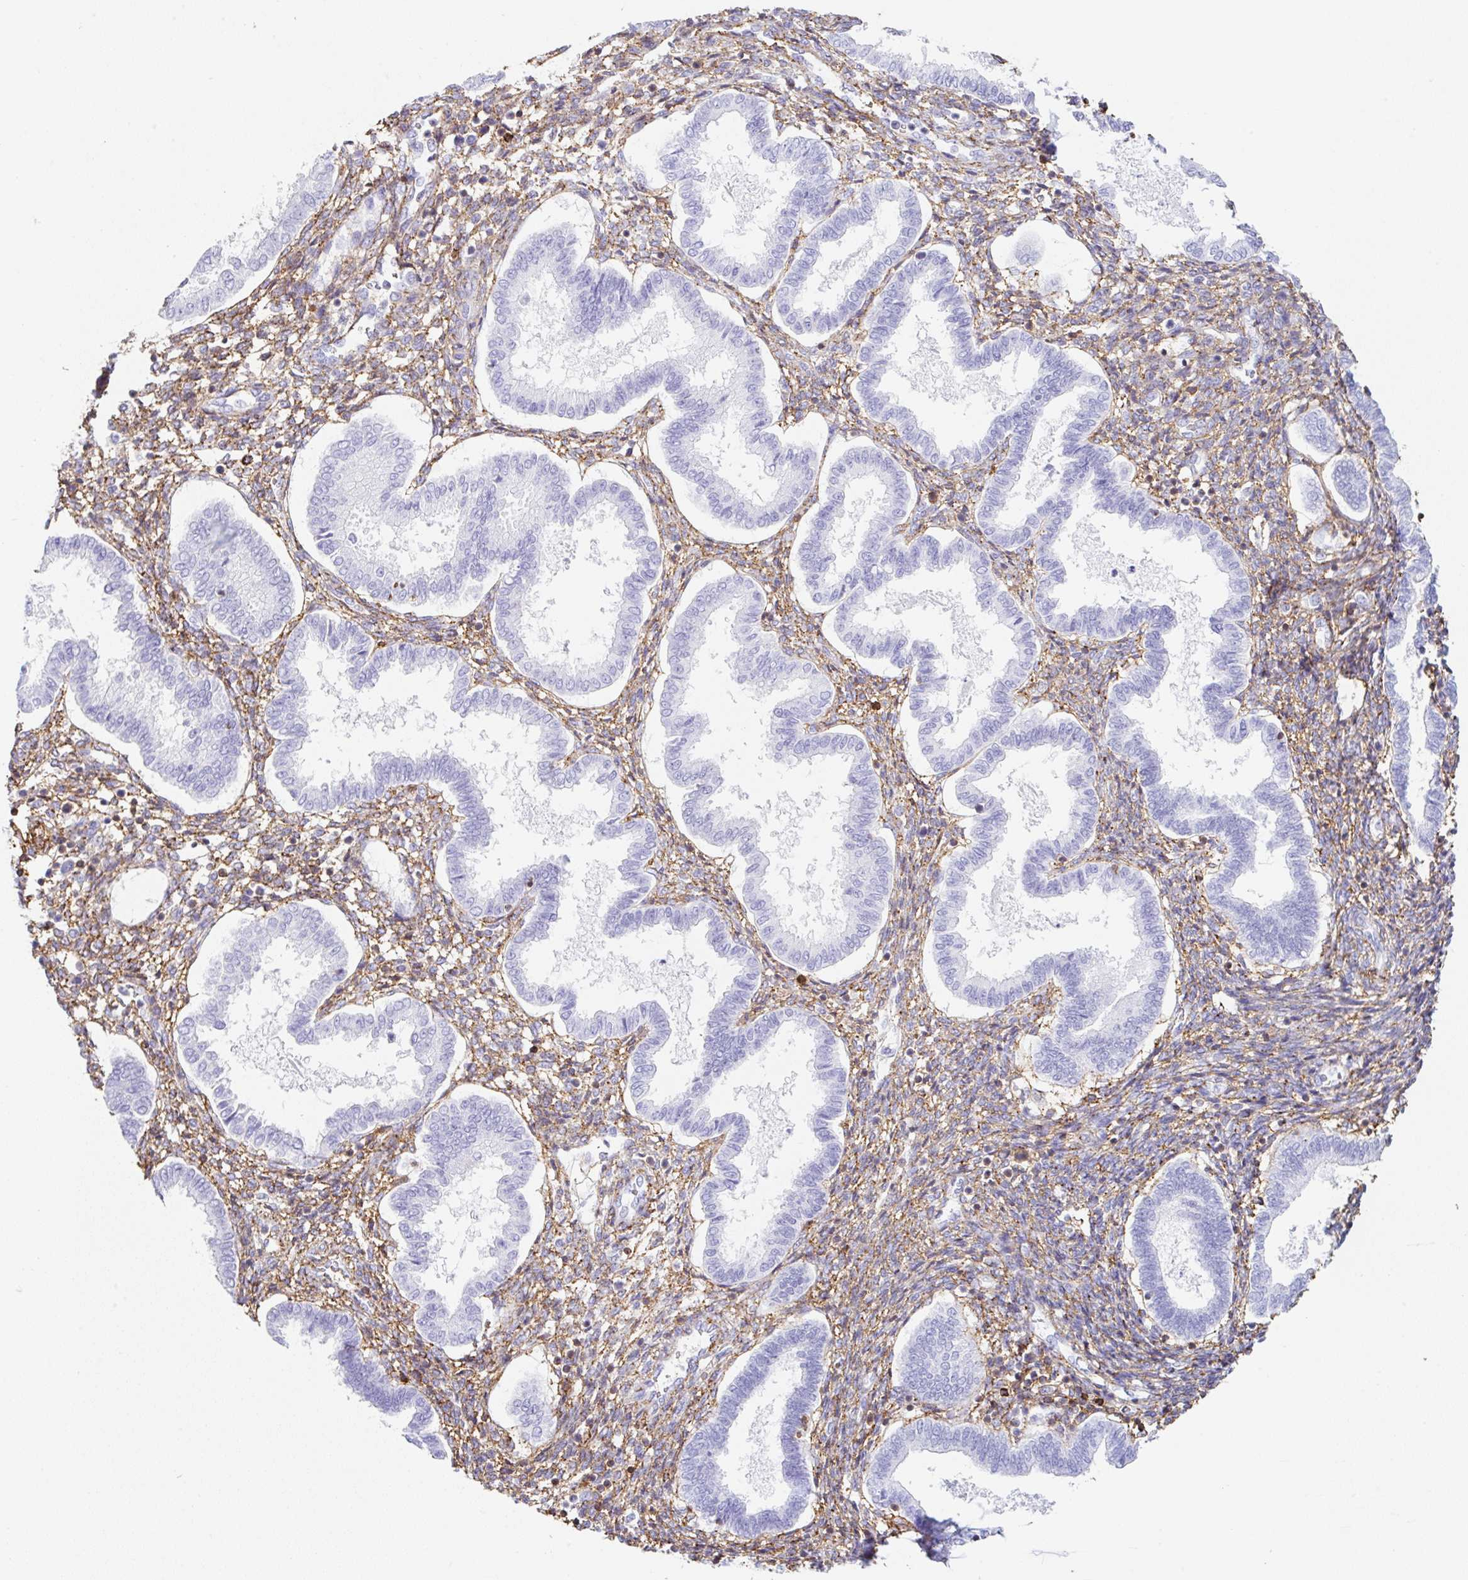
{"staining": {"intensity": "weak", "quantity": "<25%", "location": "cytoplasmic/membranous"}, "tissue": "endometrium", "cell_type": "Cells in endometrial stroma", "image_type": "normal", "snomed": [{"axis": "morphology", "description": "Normal tissue, NOS"}, {"axis": "topography", "description": "Endometrium"}], "caption": "This histopathology image is of unremarkable endometrium stained with immunohistochemistry (IHC) to label a protein in brown with the nuclei are counter-stained blue. There is no positivity in cells in endometrial stroma. (DAB (3,3'-diaminobenzidine) IHC visualized using brightfield microscopy, high magnification).", "gene": "MTTP", "patient": {"sex": "female", "age": 24}}